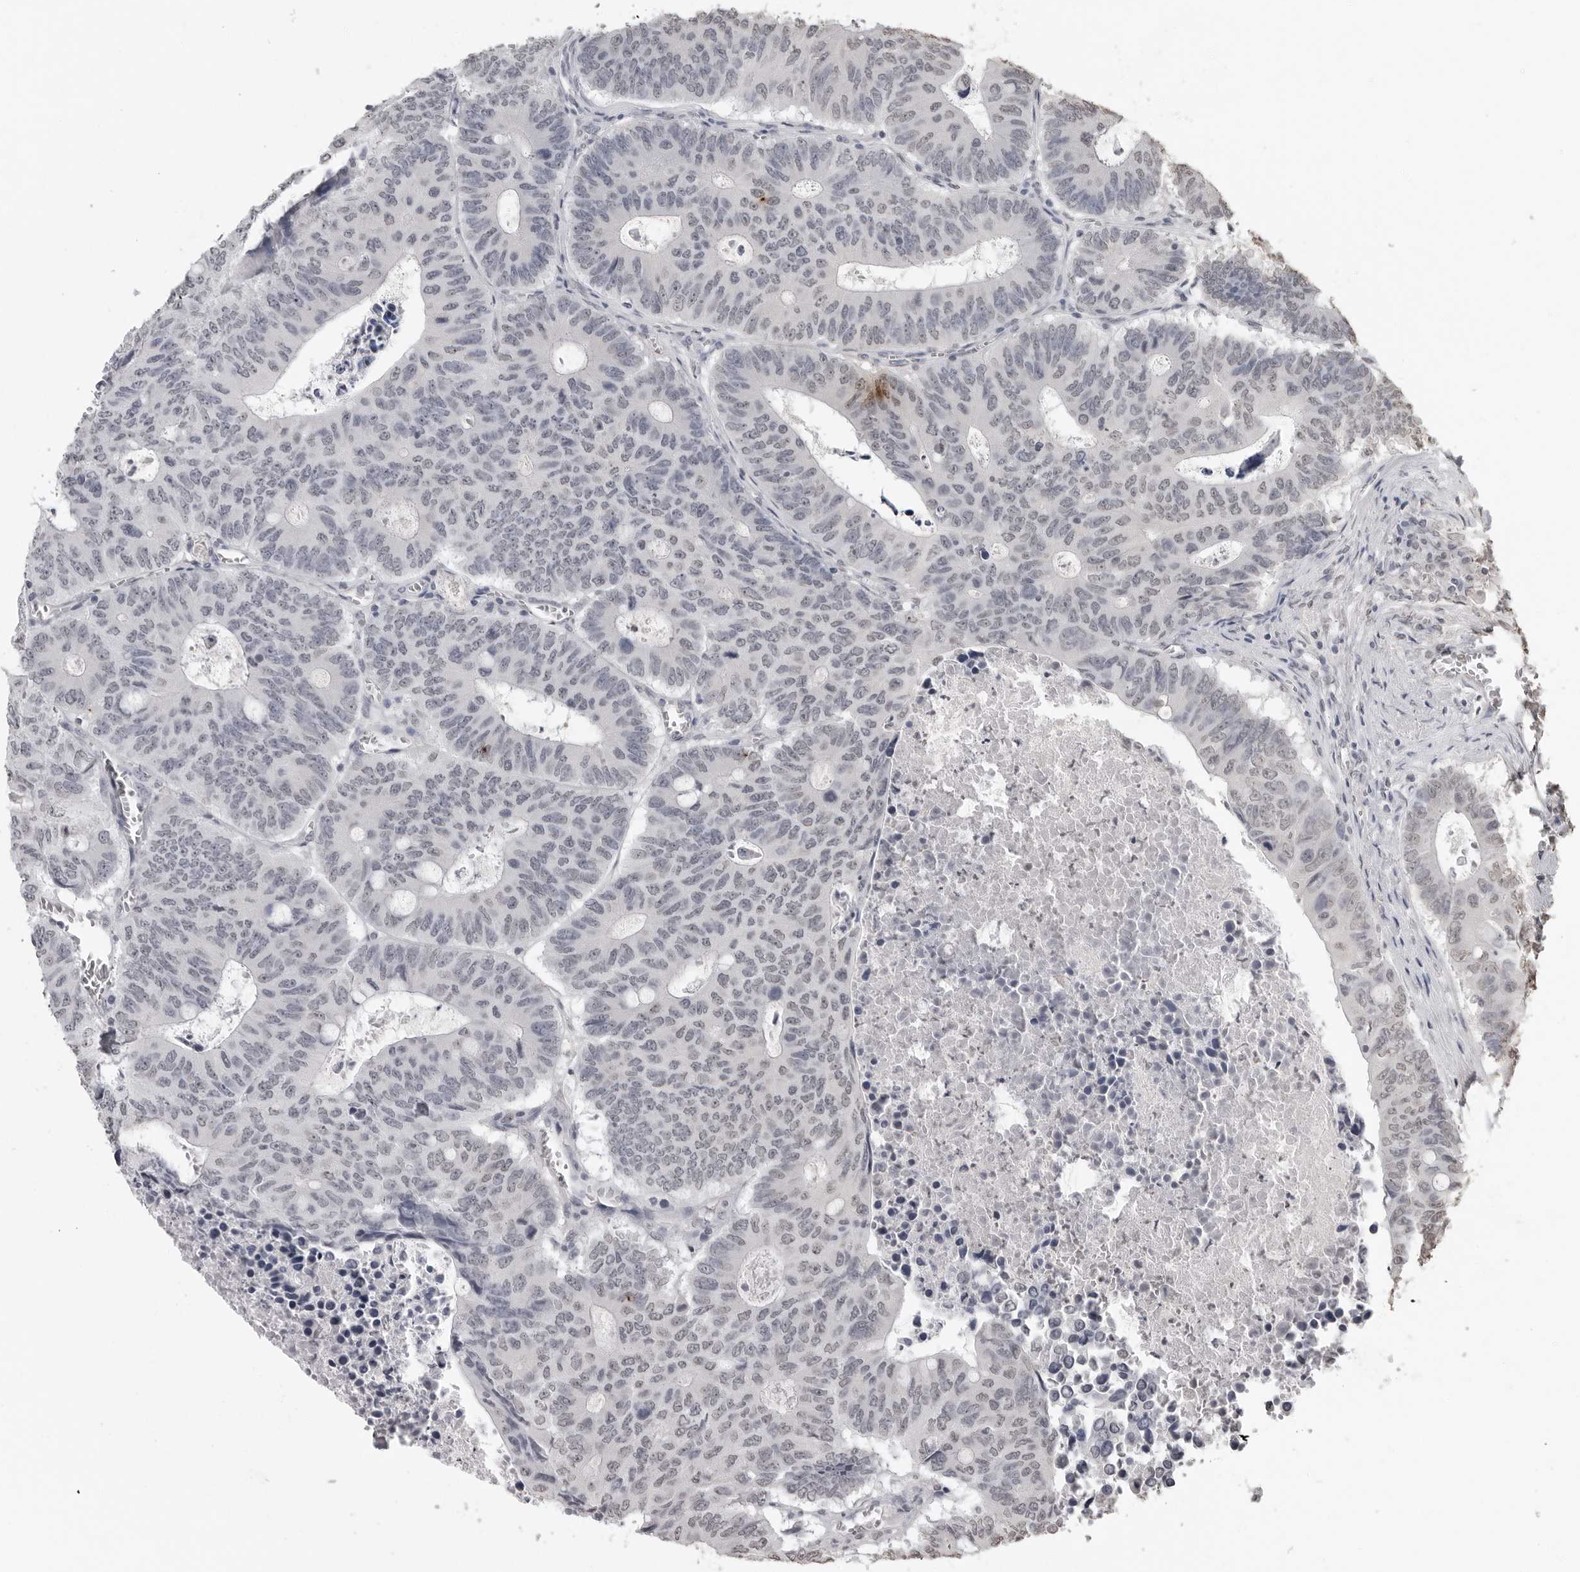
{"staining": {"intensity": "weak", "quantity": "<25%", "location": "nuclear"}, "tissue": "colorectal cancer", "cell_type": "Tumor cells", "image_type": "cancer", "snomed": [{"axis": "morphology", "description": "Adenocarcinoma, NOS"}, {"axis": "topography", "description": "Colon"}], "caption": "Tumor cells are negative for brown protein staining in colorectal cancer (adenocarcinoma).", "gene": "HEPACAM", "patient": {"sex": "male", "age": 87}}